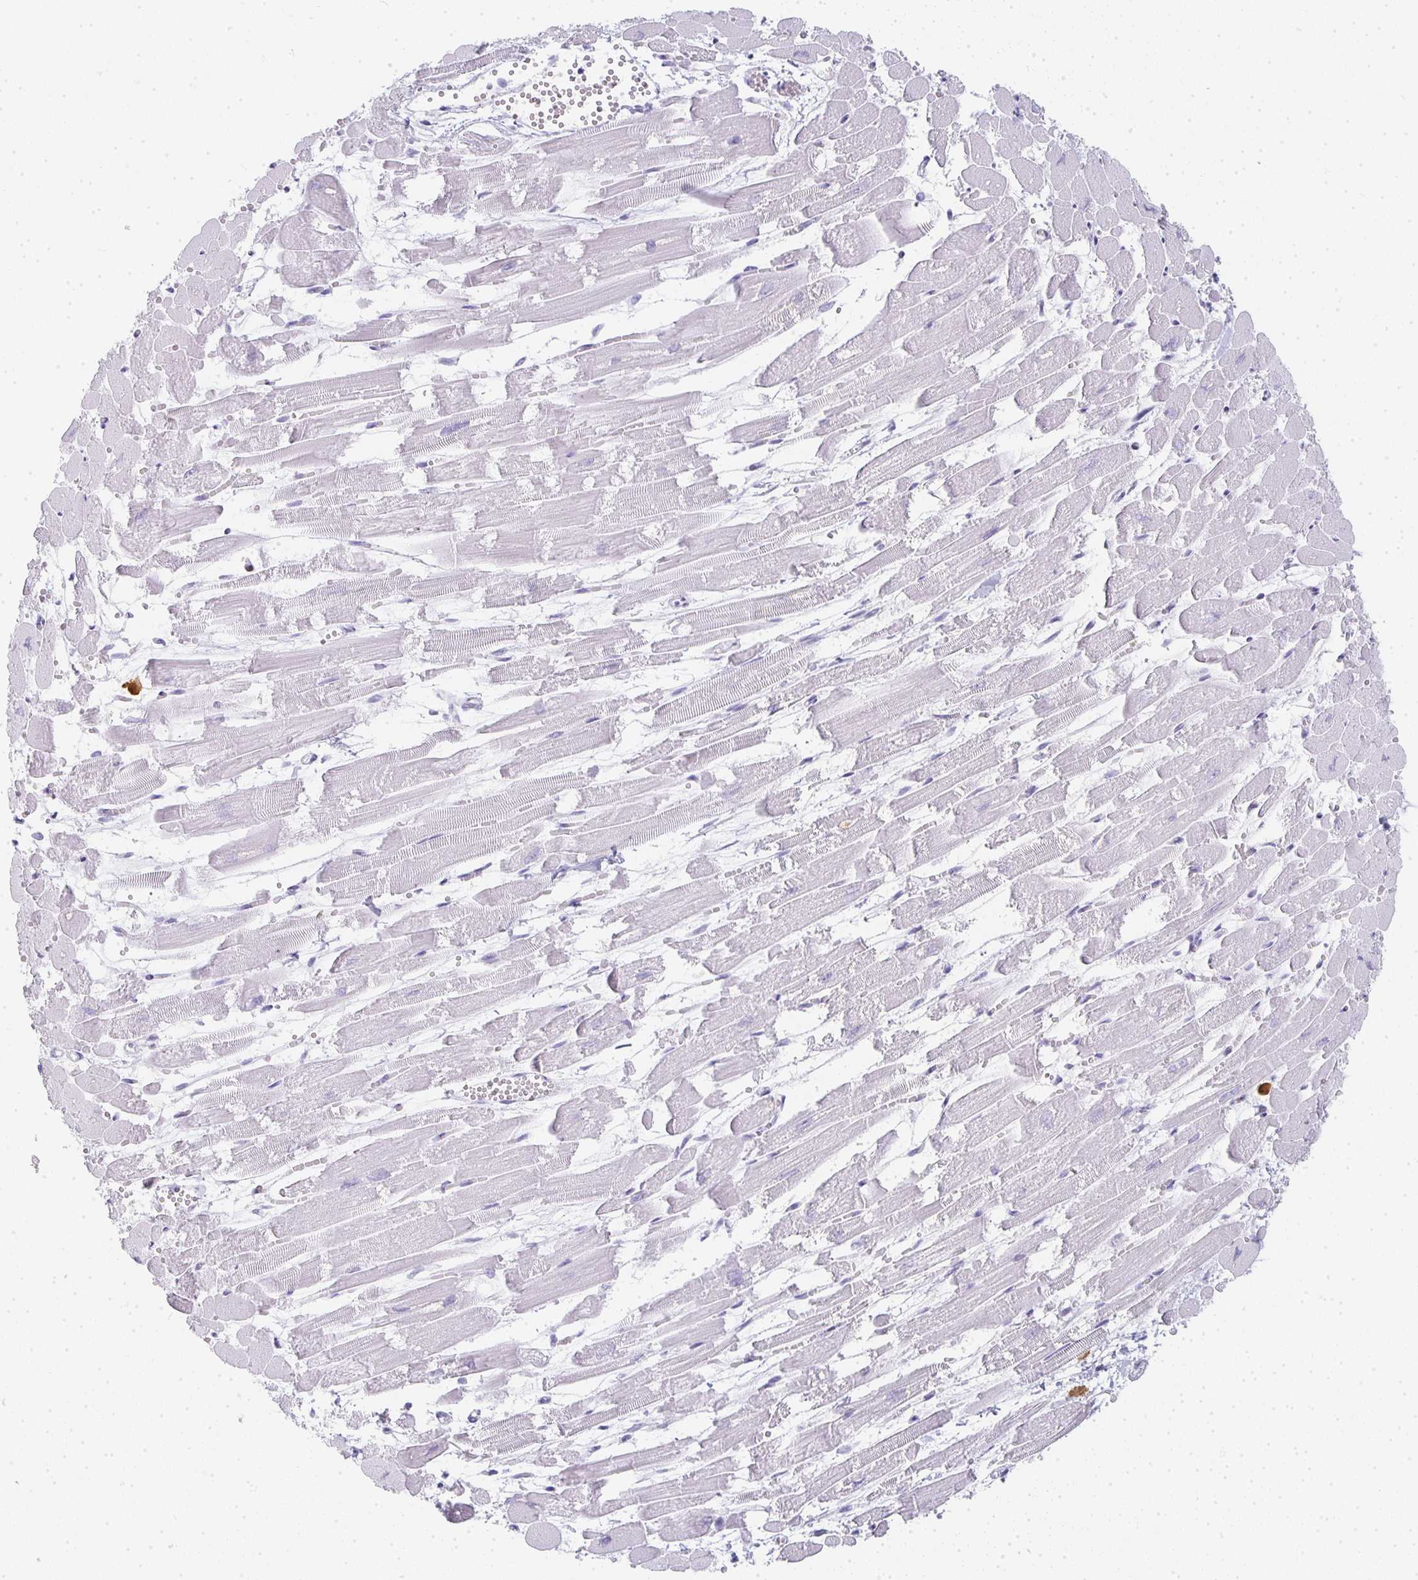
{"staining": {"intensity": "negative", "quantity": "none", "location": "none"}, "tissue": "heart muscle", "cell_type": "Cardiomyocytes", "image_type": "normal", "snomed": [{"axis": "morphology", "description": "Normal tissue, NOS"}, {"axis": "topography", "description": "Heart"}], "caption": "The histopathology image reveals no staining of cardiomyocytes in benign heart muscle.", "gene": "TPSD1", "patient": {"sex": "female", "age": 52}}